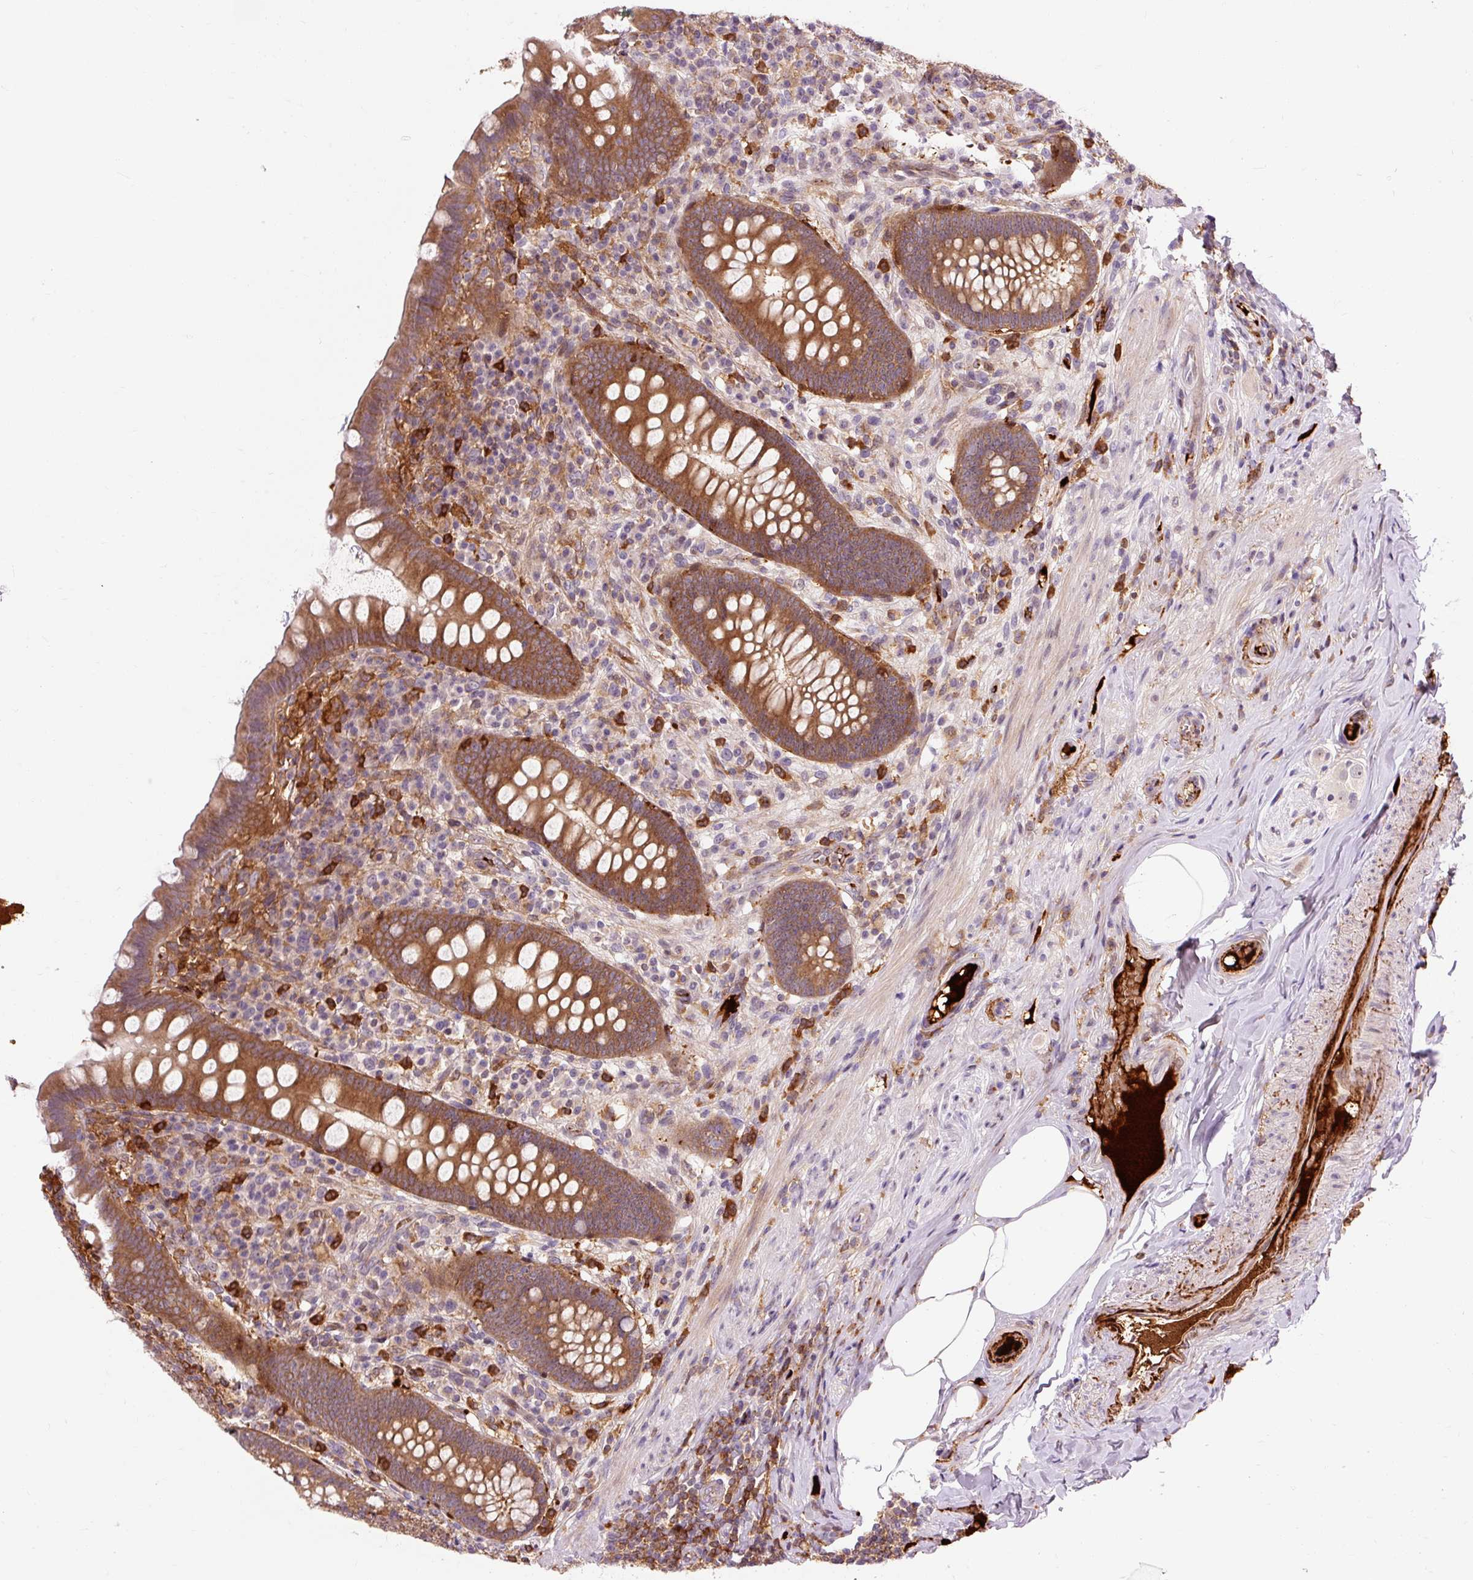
{"staining": {"intensity": "moderate", "quantity": ">75%", "location": "cytoplasmic/membranous"}, "tissue": "appendix", "cell_type": "Glandular cells", "image_type": "normal", "snomed": [{"axis": "morphology", "description": "Normal tissue, NOS"}, {"axis": "topography", "description": "Appendix"}], "caption": "High-power microscopy captured an immunohistochemistry (IHC) photomicrograph of normal appendix, revealing moderate cytoplasmic/membranous staining in about >75% of glandular cells. (DAB IHC, brown staining for protein, blue staining for nuclei).", "gene": "CEBPZ", "patient": {"sex": "male", "age": 71}}